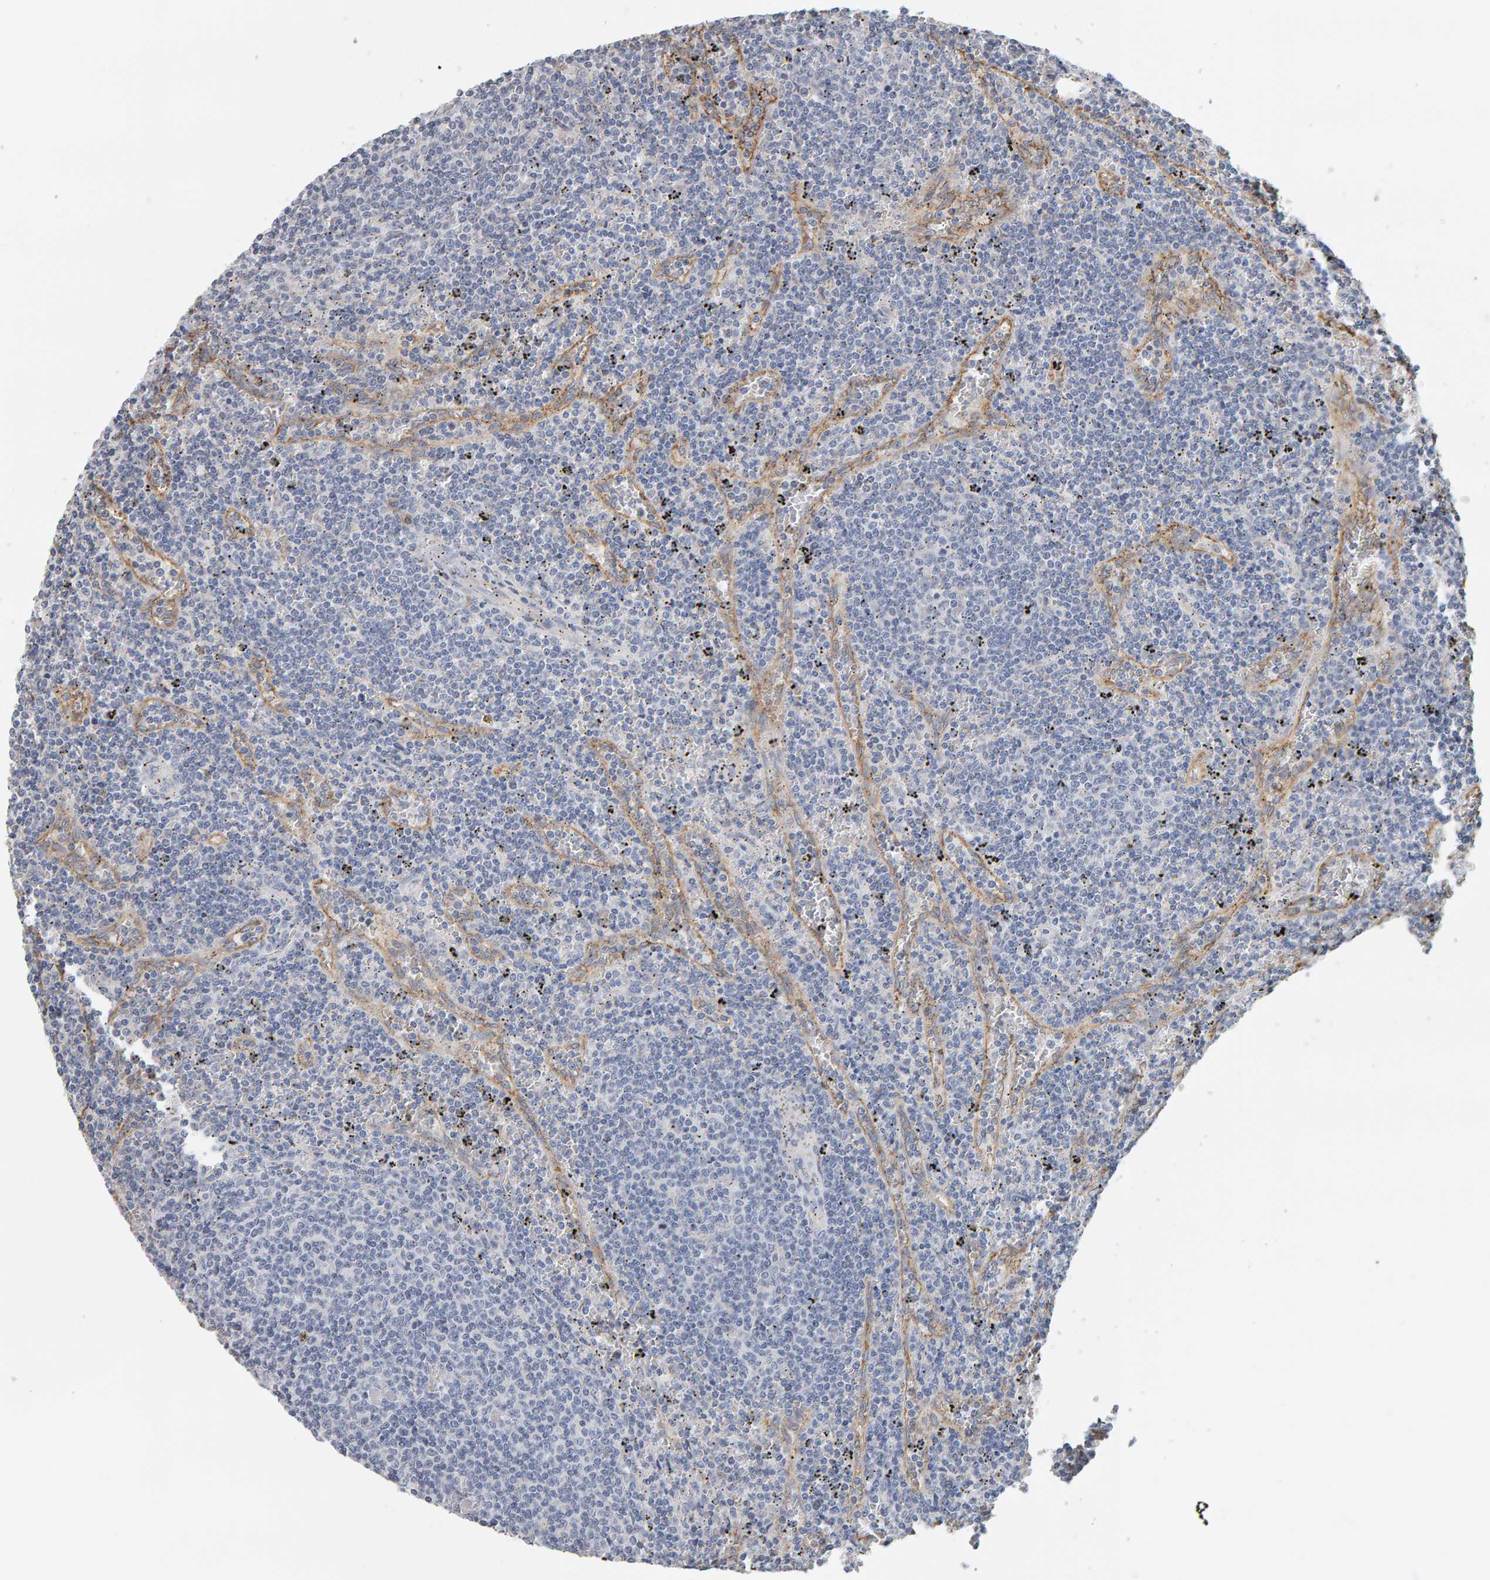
{"staining": {"intensity": "negative", "quantity": "none", "location": "none"}, "tissue": "lymphoma", "cell_type": "Tumor cells", "image_type": "cancer", "snomed": [{"axis": "morphology", "description": "Malignant lymphoma, non-Hodgkin's type, Low grade"}, {"axis": "topography", "description": "Spleen"}], "caption": "Protein analysis of low-grade malignant lymphoma, non-Hodgkin's type demonstrates no significant expression in tumor cells. (DAB immunohistochemistry visualized using brightfield microscopy, high magnification).", "gene": "ADHFE1", "patient": {"sex": "female", "age": 50}}